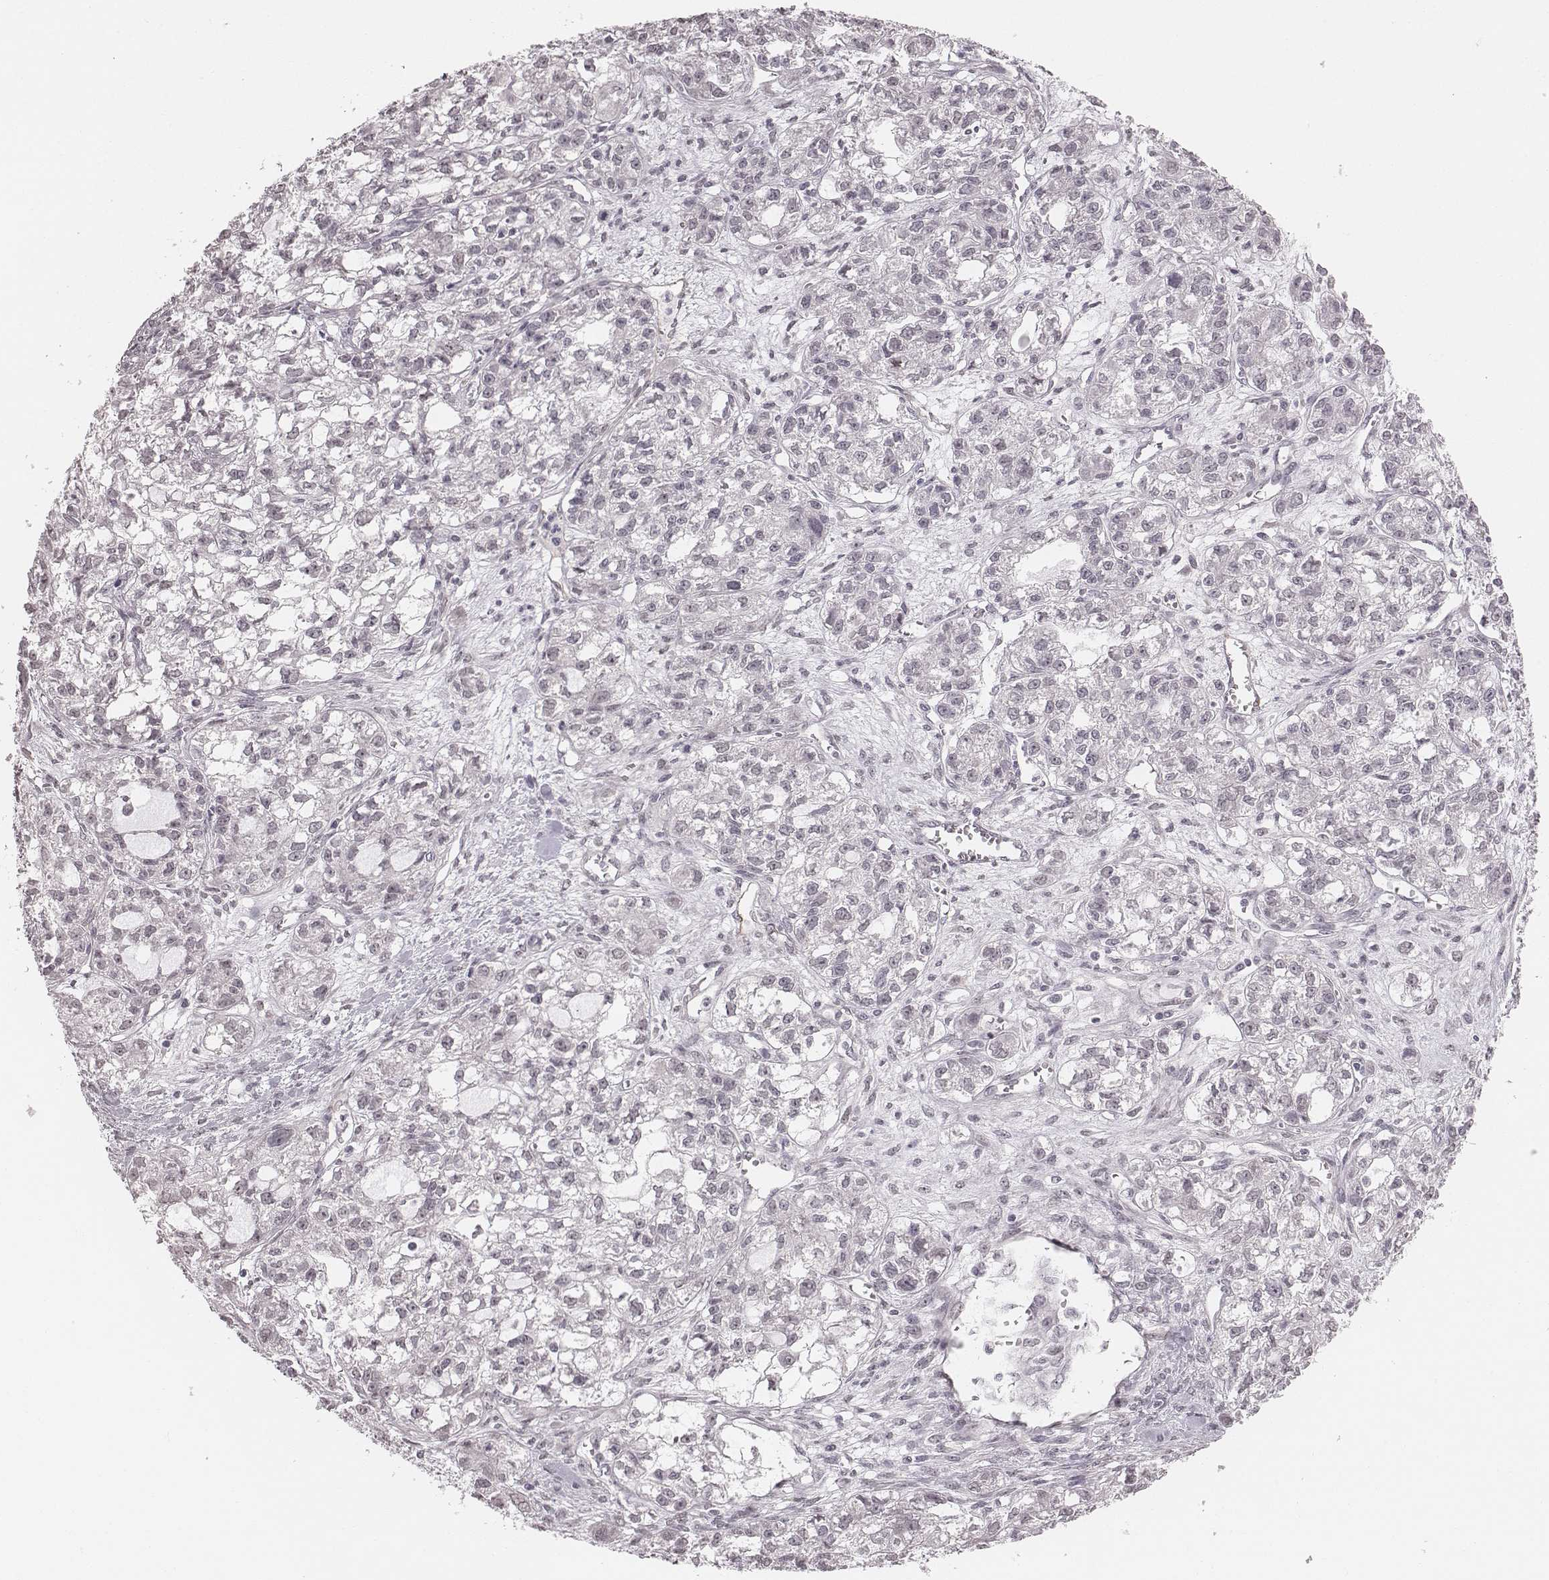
{"staining": {"intensity": "negative", "quantity": "none", "location": "none"}, "tissue": "ovarian cancer", "cell_type": "Tumor cells", "image_type": "cancer", "snomed": [{"axis": "morphology", "description": "Carcinoma, endometroid"}, {"axis": "topography", "description": "Ovary"}], "caption": "Ovarian cancer stained for a protein using immunohistochemistry displays no staining tumor cells.", "gene": "RPGRIP1", "patient": {"sex": "female", "age": 64}}